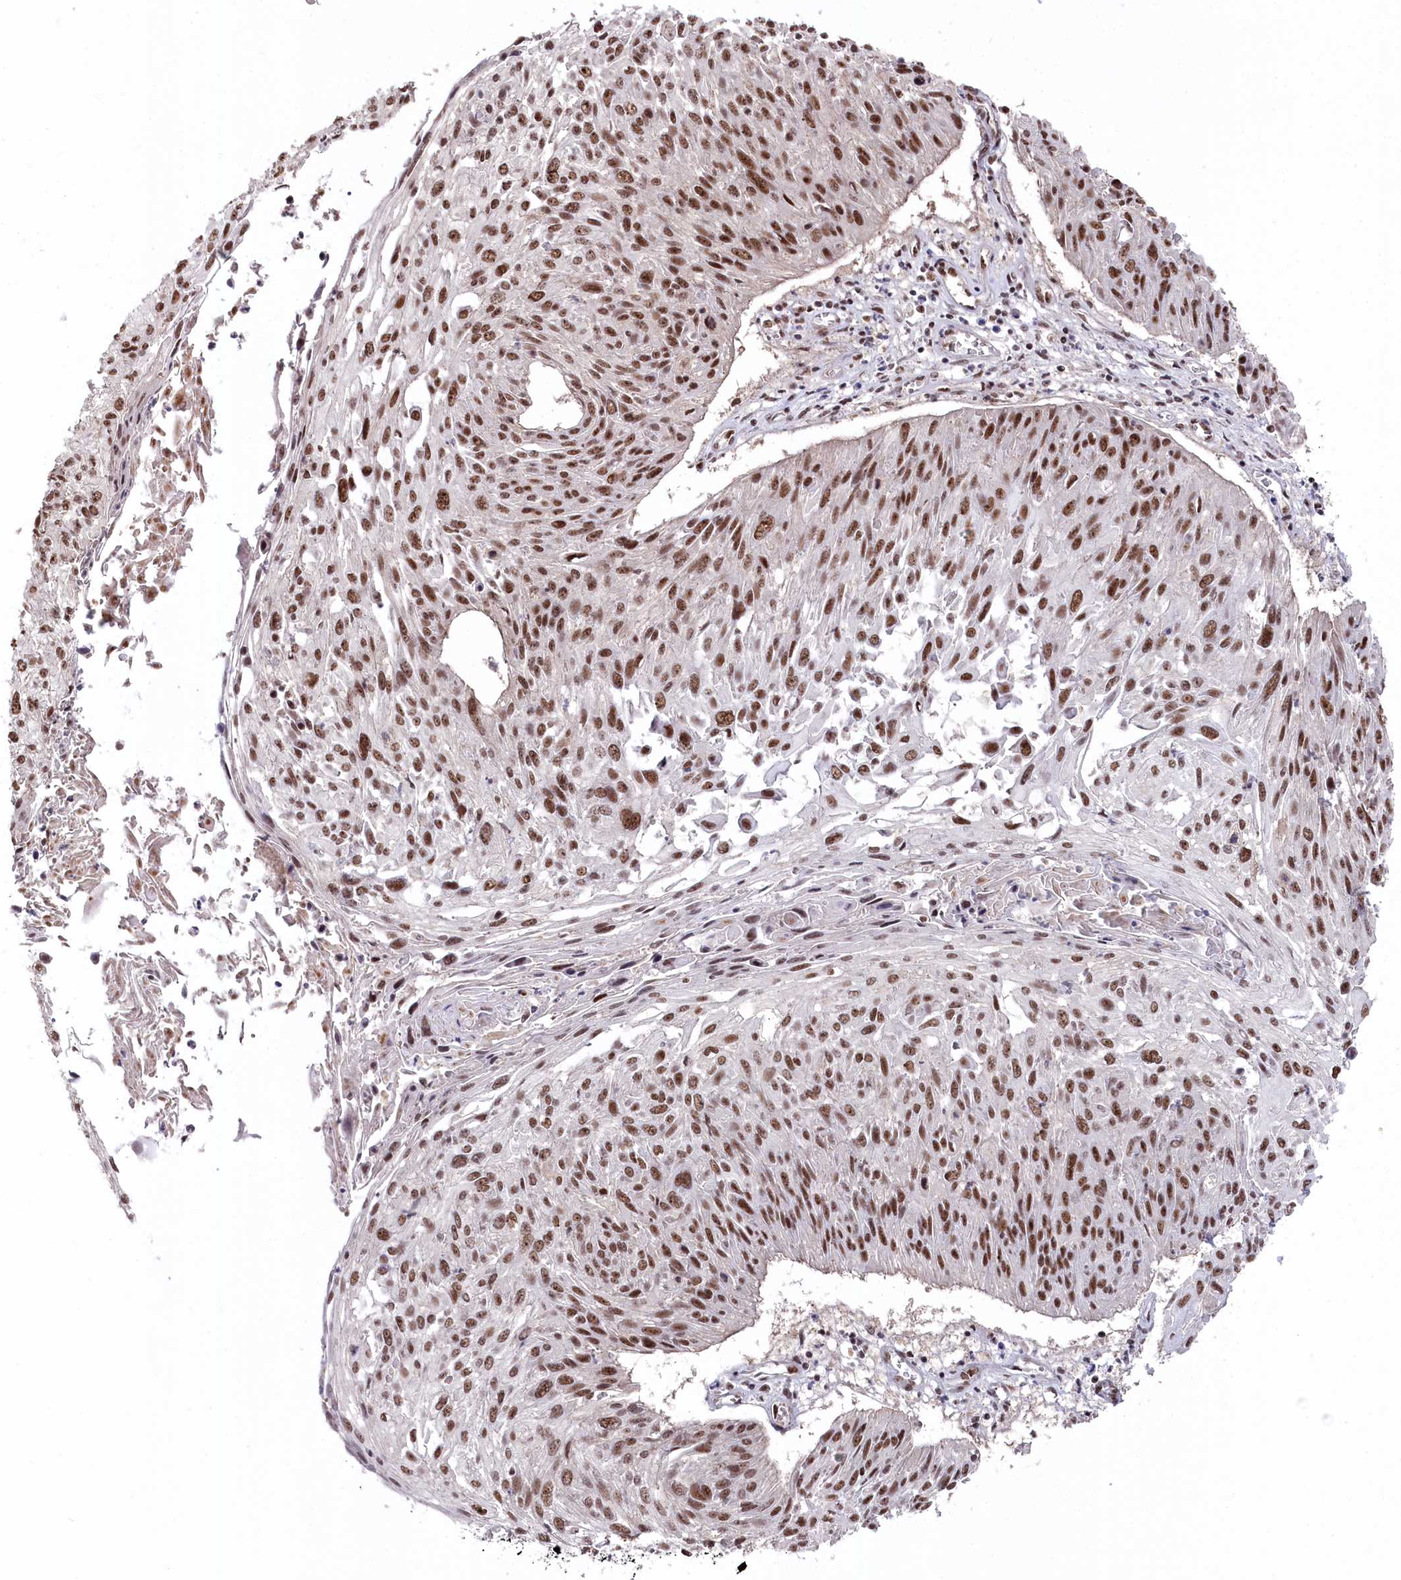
{"staining": {"intensity": "moderate", "quantity": ">75%", "location": "nuclear"}, "tissue": "cervical cancer", "cell_type": "Tumor cells", "image_type": "cancer", "snomed": [{"axis": "morphology", "description": "Squamous cell carcinoma, NOS"}, {"axis": "topography", "description": "Cervix"}], "caption": "Squamous cell carcinoma (cervical) was stained to show a protein in brown. There is medium levels of moderate nuclear expression in approximately >75% of tumor cells.", "gene": "POLR2H", "patient": {"sex": "female", "age": 51}}